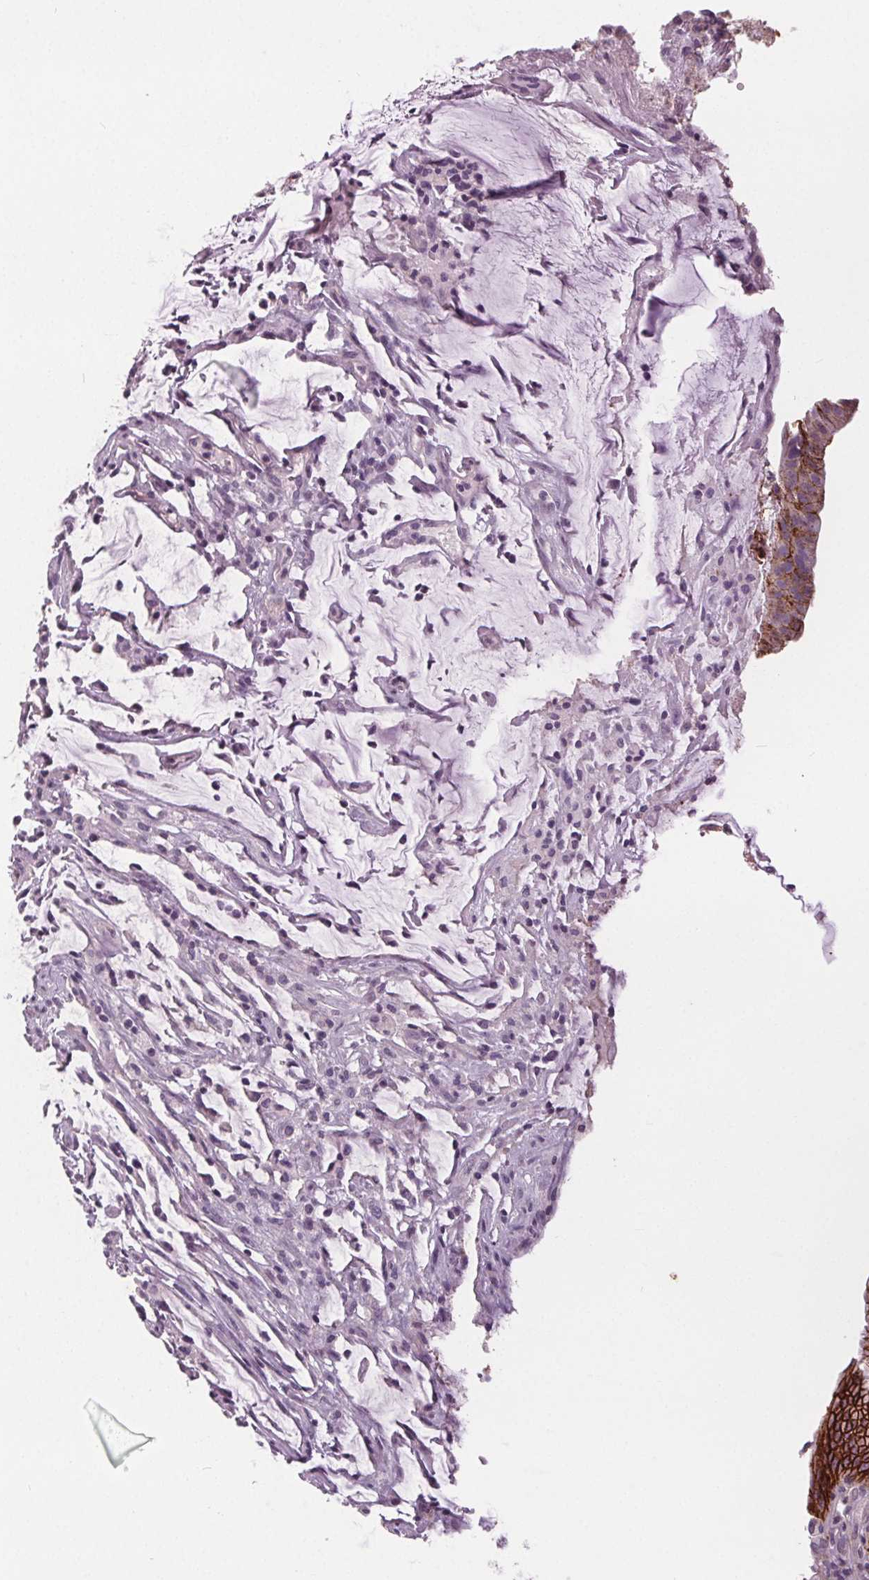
{"staining": {"intensity": "strong", "quantity": ">75%", "location": "cytoplasmic/membranous"}, "tissue": "colorectal cancer", "cell_type": "Tumor cells", "image_type": "cancer", "snomed": [{"axis": "morphology", "description": "Adenocarcinoma, NOS"}, {"axis": "topography", "description": "Colon"}], "caption": "Tumor cells demonstrate high levels of strong cytoplasmic/membranous positivity in about >75% of cells in colorectal cancer (adenocarcinoma).", "gene": "ATP1A1", "patient": {"sex": "female", "age": 78}}